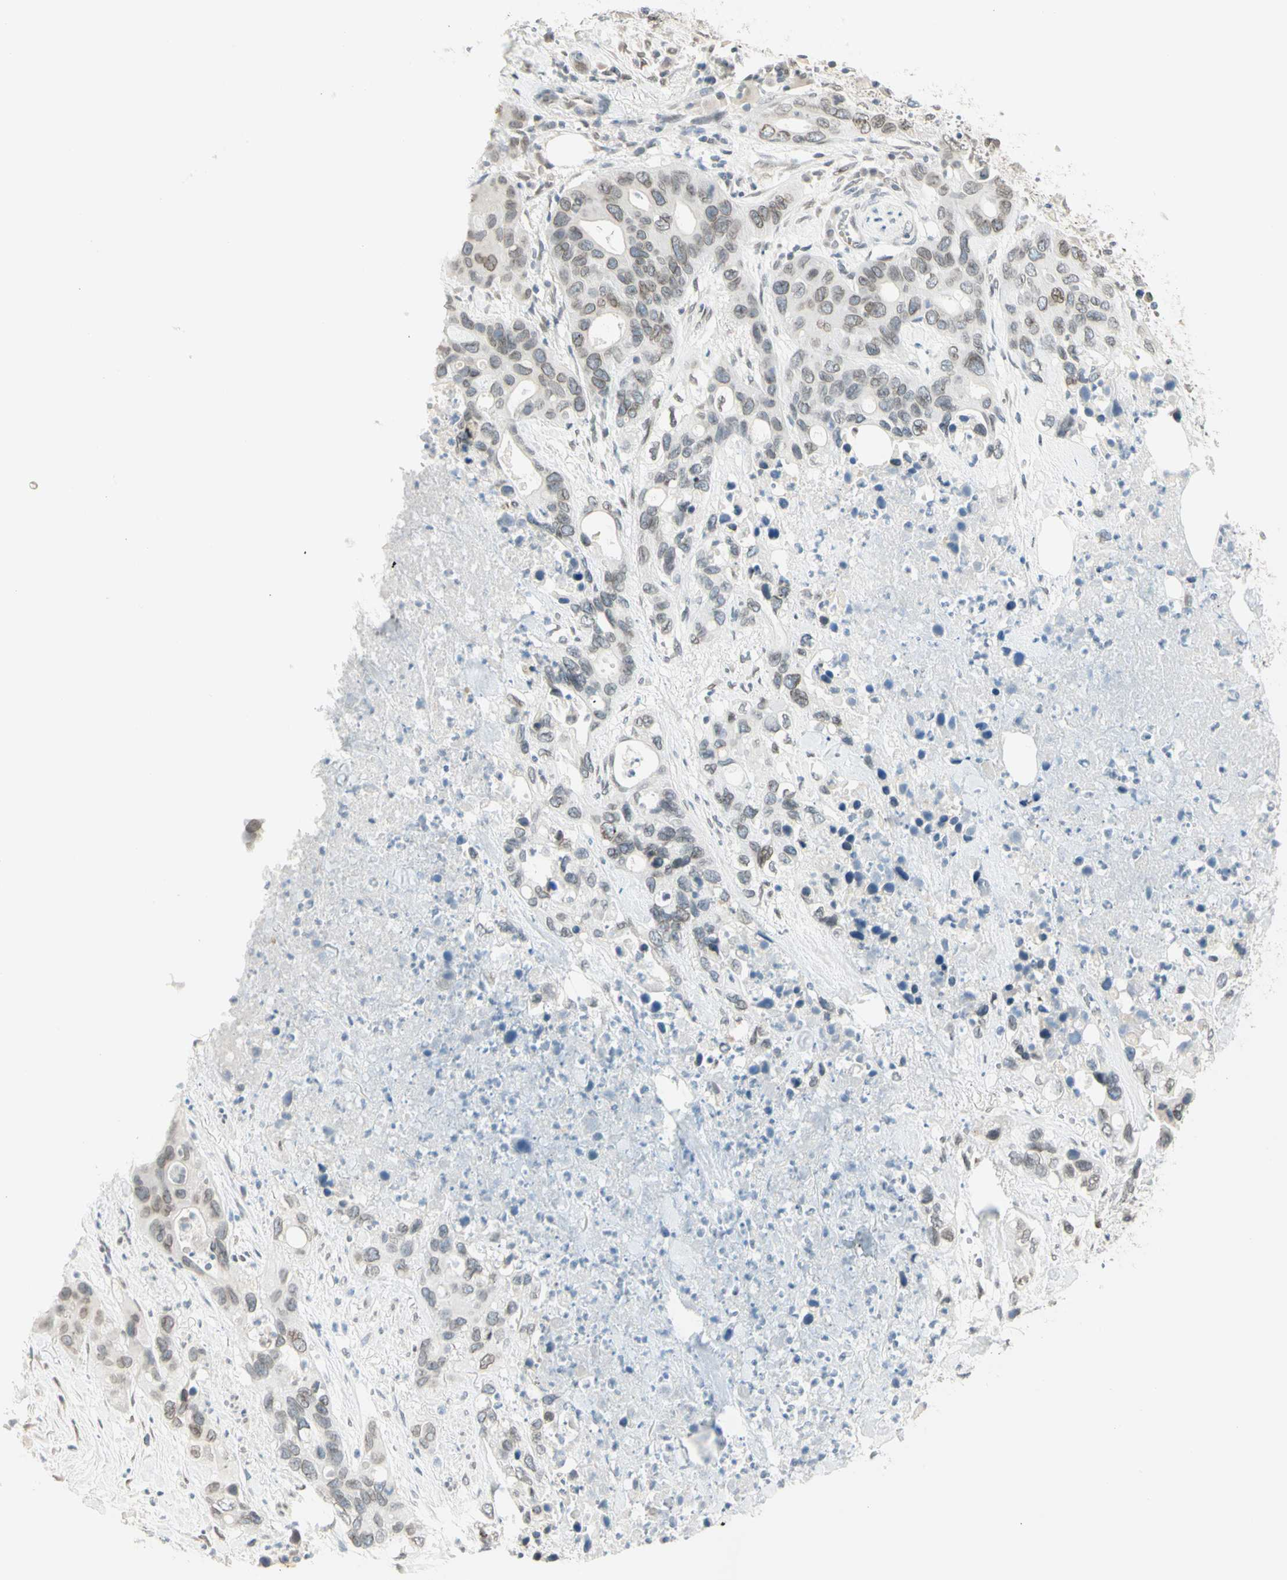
{"staining": {"intensity": "weak", "quantity": "25%-75%", "location": "cytoplasmic/membranous,nuclear"}, "tissue": "pancreatic cancer", "cell_type": "Tumor cells", "image_type": "cancer", "snomed": [{"axis": "morphology", "description": "Adenocarcinoma, NOS"}, {"axis": "topography", "description": "Pancreas"}], "caption": "This photomicrograph demonstrates pancreatic cancer stained with immunohistochemistry (IHC) to label a protein in brown. The cytoplasmic/membranous and nuclear of tumor cells show weak positivity for the protein. Nuclei are counter-stained blue.", "gene": "BCAN", "patient": {"sex": "female", "age": 71}}